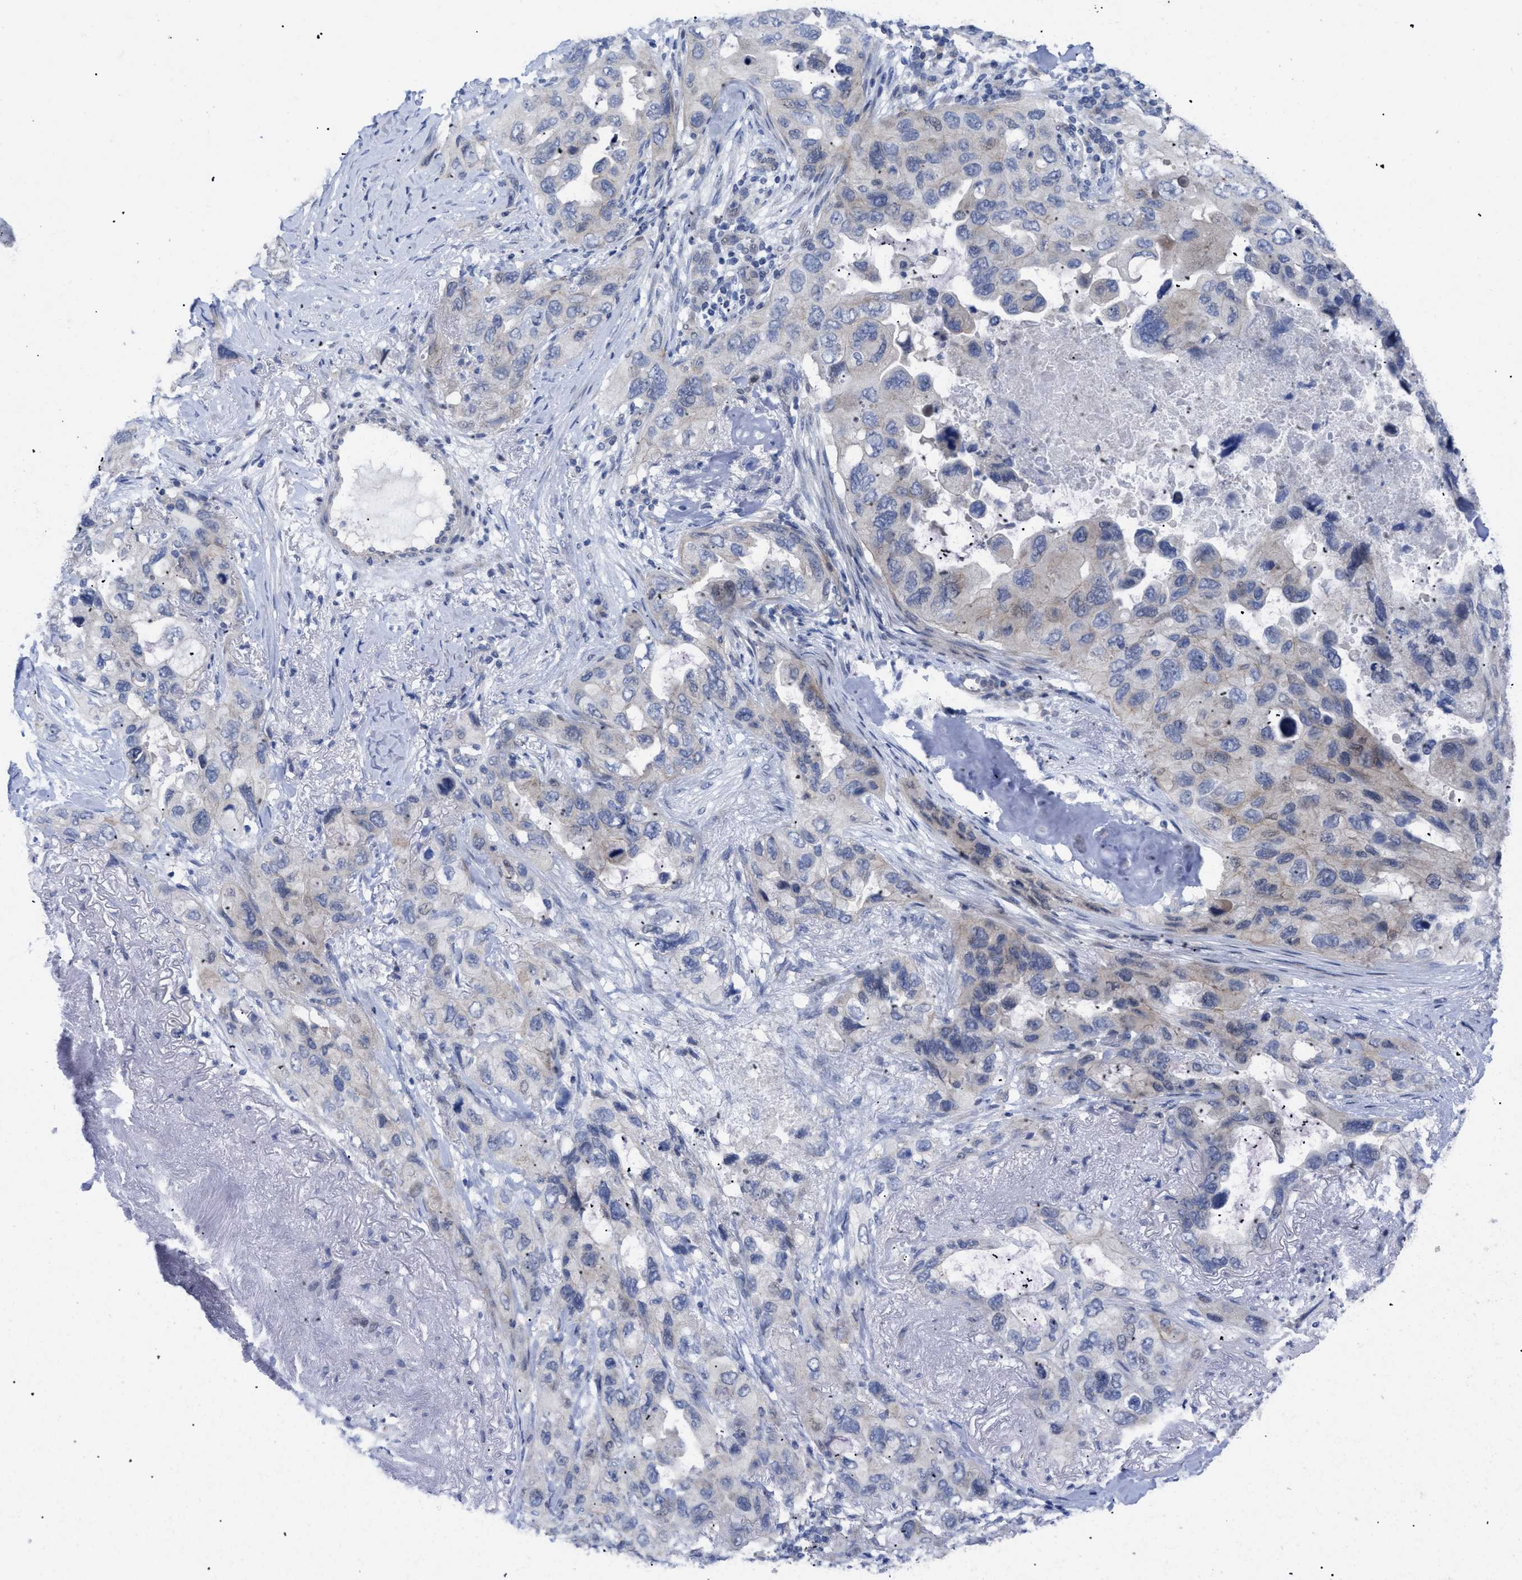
{"staining": {"intensity": "negative", "quantity": "none", "location": "none"}, "tissue": "lung cancer", "cell_type": "Tumor cells", "image_type": "cancer", "snomed": [{"axis": "morphology", "description": "Squamous cell carcinoma, NOS"}, {"axis": "topography", "description": "Lung"}], "caption": "DAB (3,3'-diaminobenzidine) immunohistochemical staining of human squamous cell carcinoma (lung) exhibits no significant positivity in tumor cells.", "gene": "CAV3", "patient": {"sex": "female", "age": 73}}